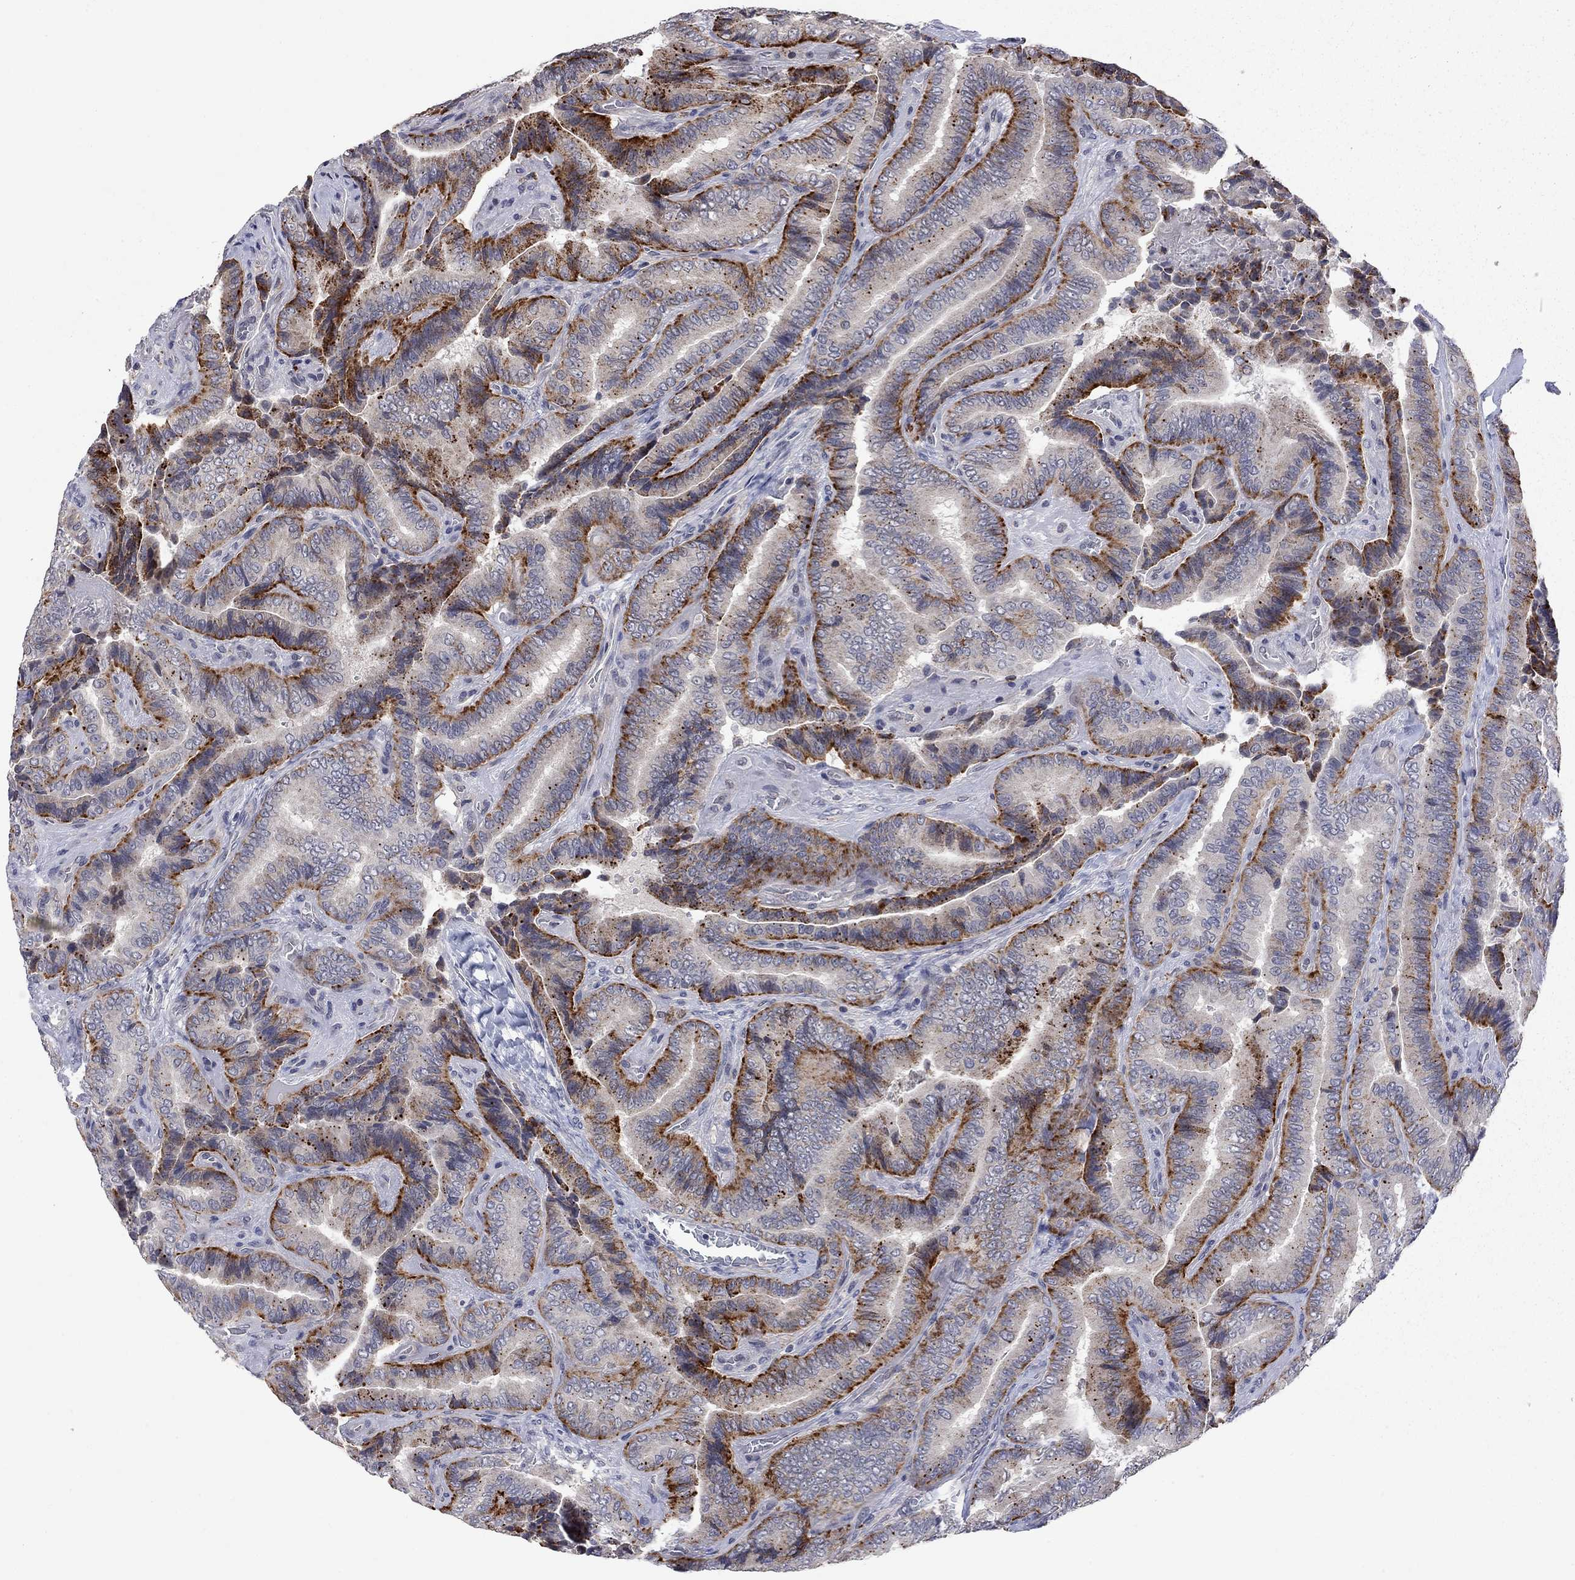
{"staining": {"intensity": "strong", "quantity": "<25%", "location": "cytoplasmic/membranous"}, "tissue": "thyroid cancer", "cell_type": "Tumor cells", "image_type": "cancer", "snomed": [{"axis": "morphology", "description": "Papillary adenocarcinoma, NOS"}, {"axis": "topography", "description": "Thyroid gland"}], "caption": "Strong cytoplasmic/membranous expression is identified in approximately <25% of tumor cells in thyroid cancer (papillary adenocarcinoma). (DAB (3,3'-diaminobenzidine) IHC with brightfield microscopy, high magnification).", "gene": "FABP12", "patient": {"sex": "male", "age": 61}}